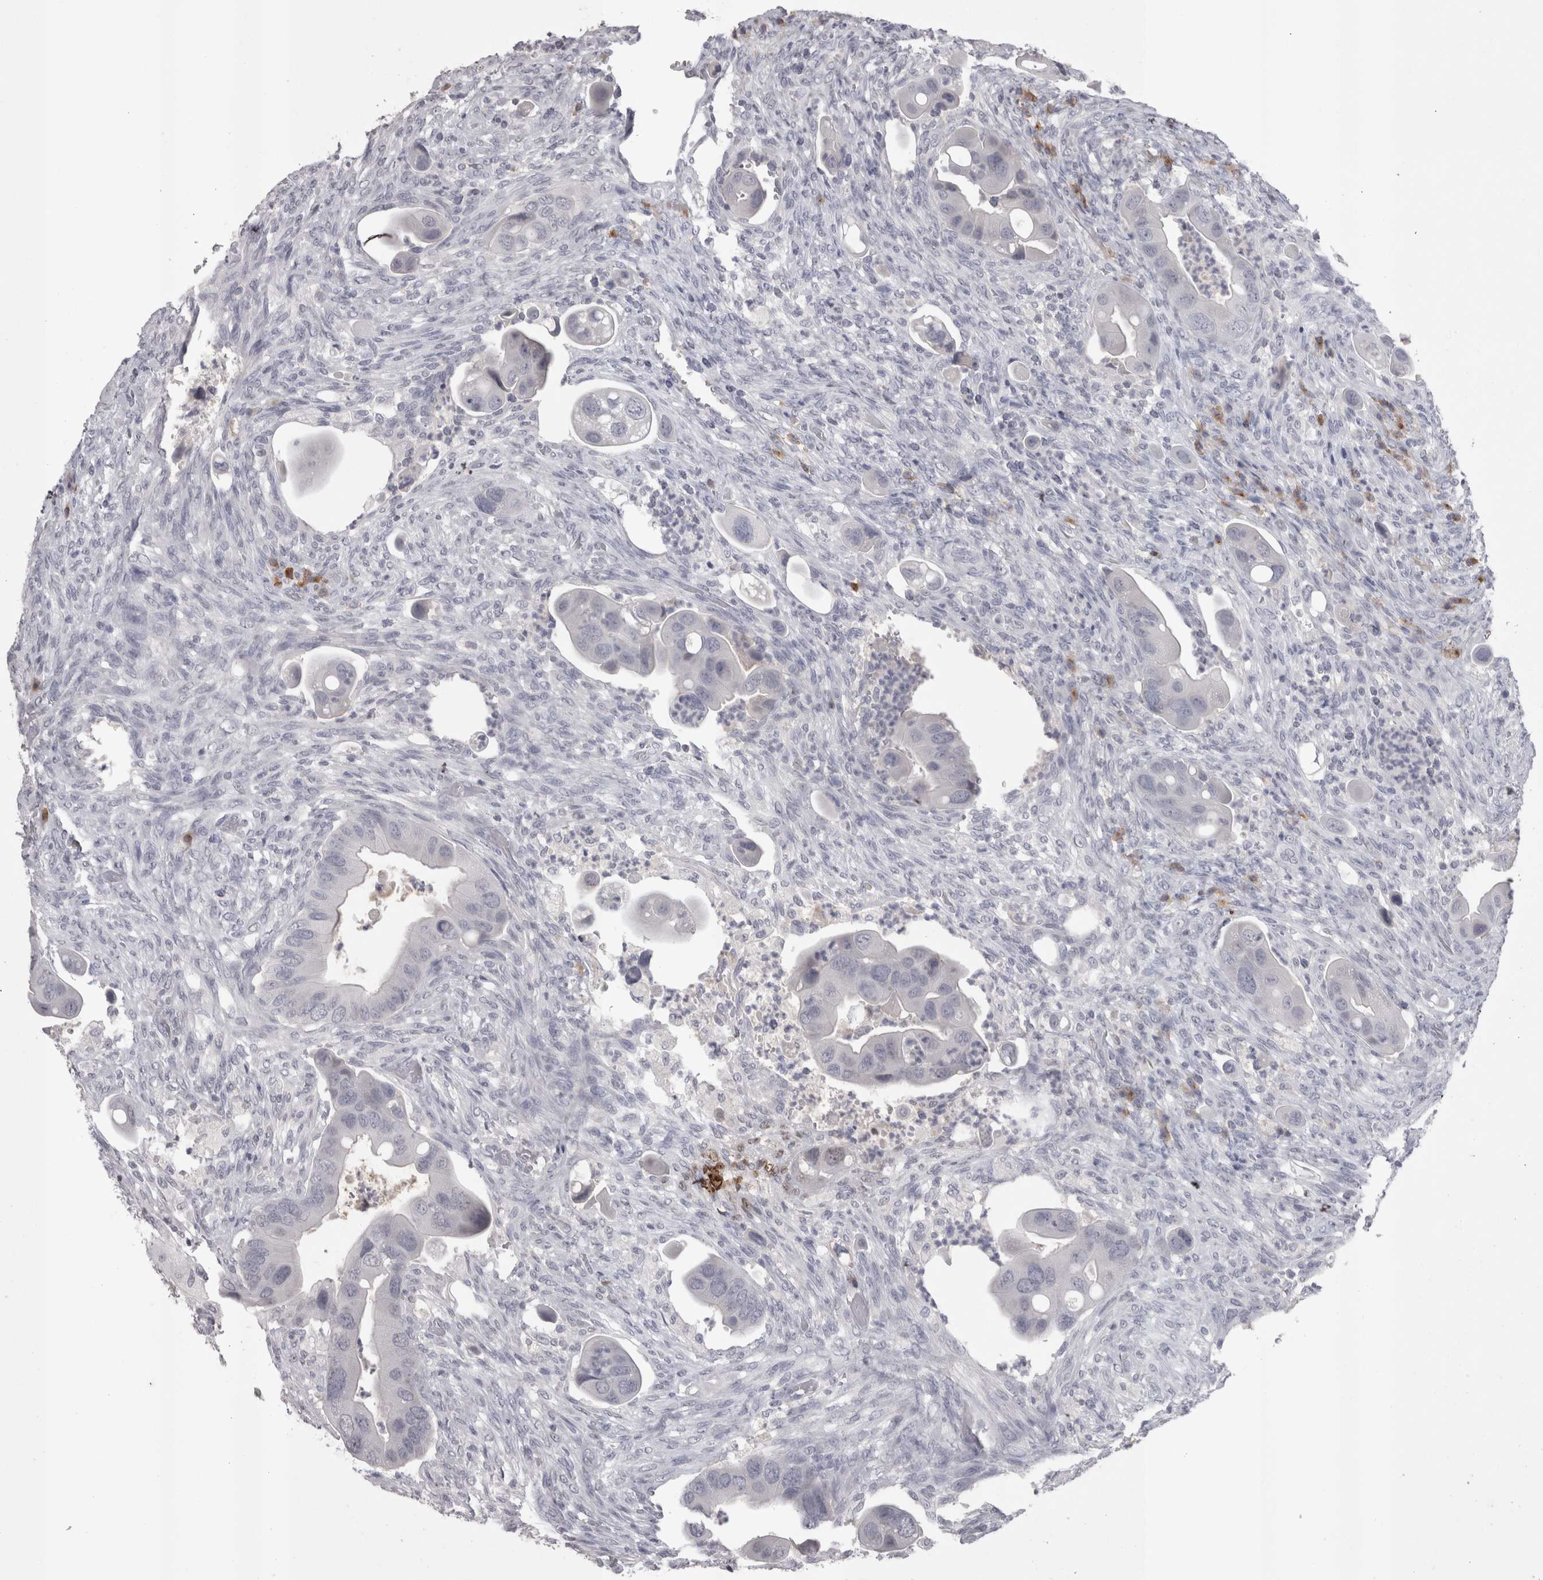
{"staining": {"intensity": "negative", "quantity": "none", "location": "none"}, "tissue": "colorectal cancer", "cell_type": "Tumor cells", "image_type": "cancer", "snomed": [{"axis": "morphology", "description": "Adenocarcinoma, NOS"}, {"axis": "topography", "description": "Rectum"}], "caption": "Tumor cells show no significant positivity in colorectal adenocarcinoma.", "gene": "LAX1", "patient": {"sex": "female", "age": 57}}